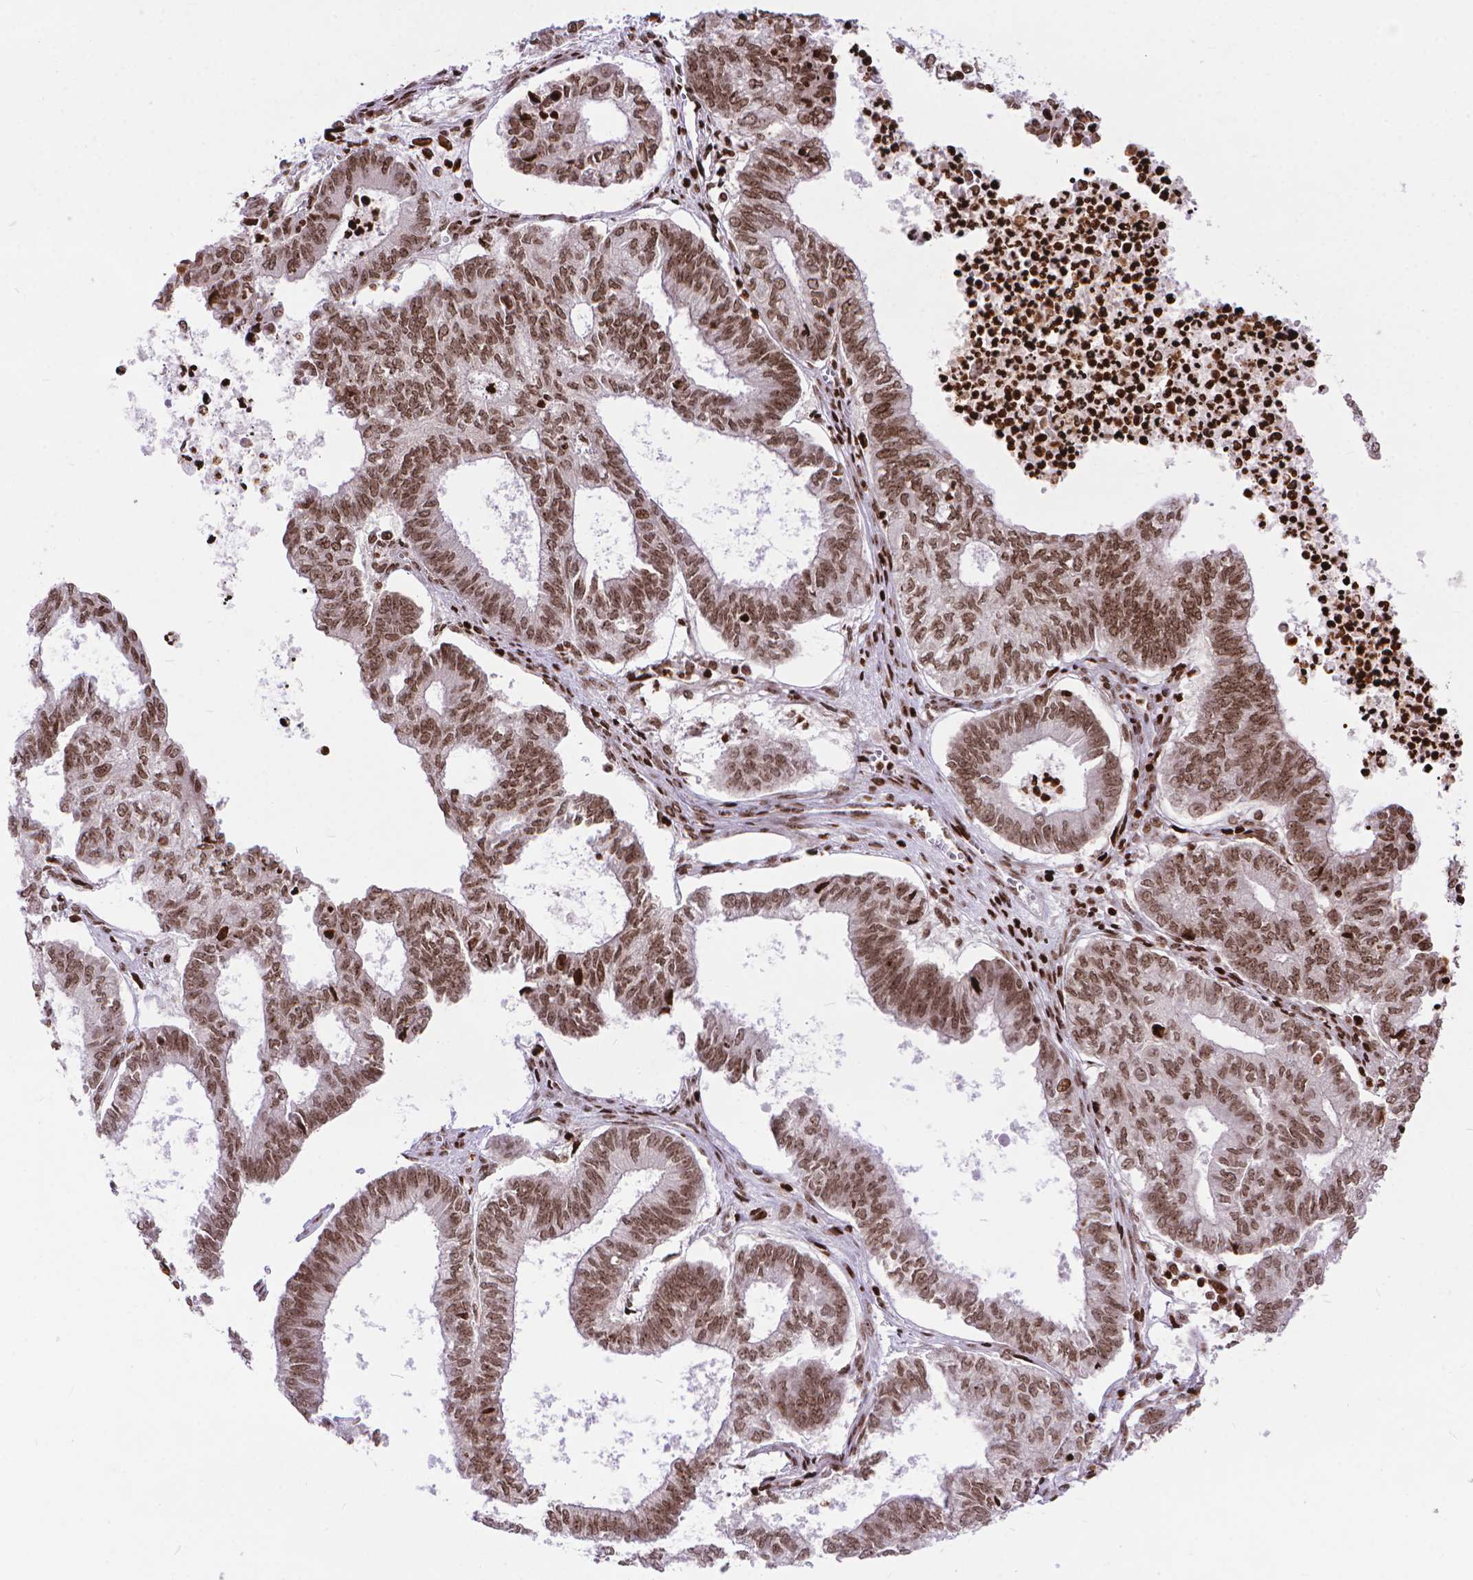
{"staining": {"intensity": "moderate", "quantity": ">75%", "location": "nuclear"}, "tissue": "ovarian cancer", "cell_type": "Tumor cells", "image_type": "cancer", "snomed": [{"axis": "morphology", "description": "Carcinoma, endometroid"}, {"axis": "topography", "description": "Ovary"}], "caption": "Endometroid carcinoma (ovarian) tissue displays moderate nuclear positivity in about >75% of tumor cells", "gene": "AMER1", "patient": {"sex": "female", "age": 64}}